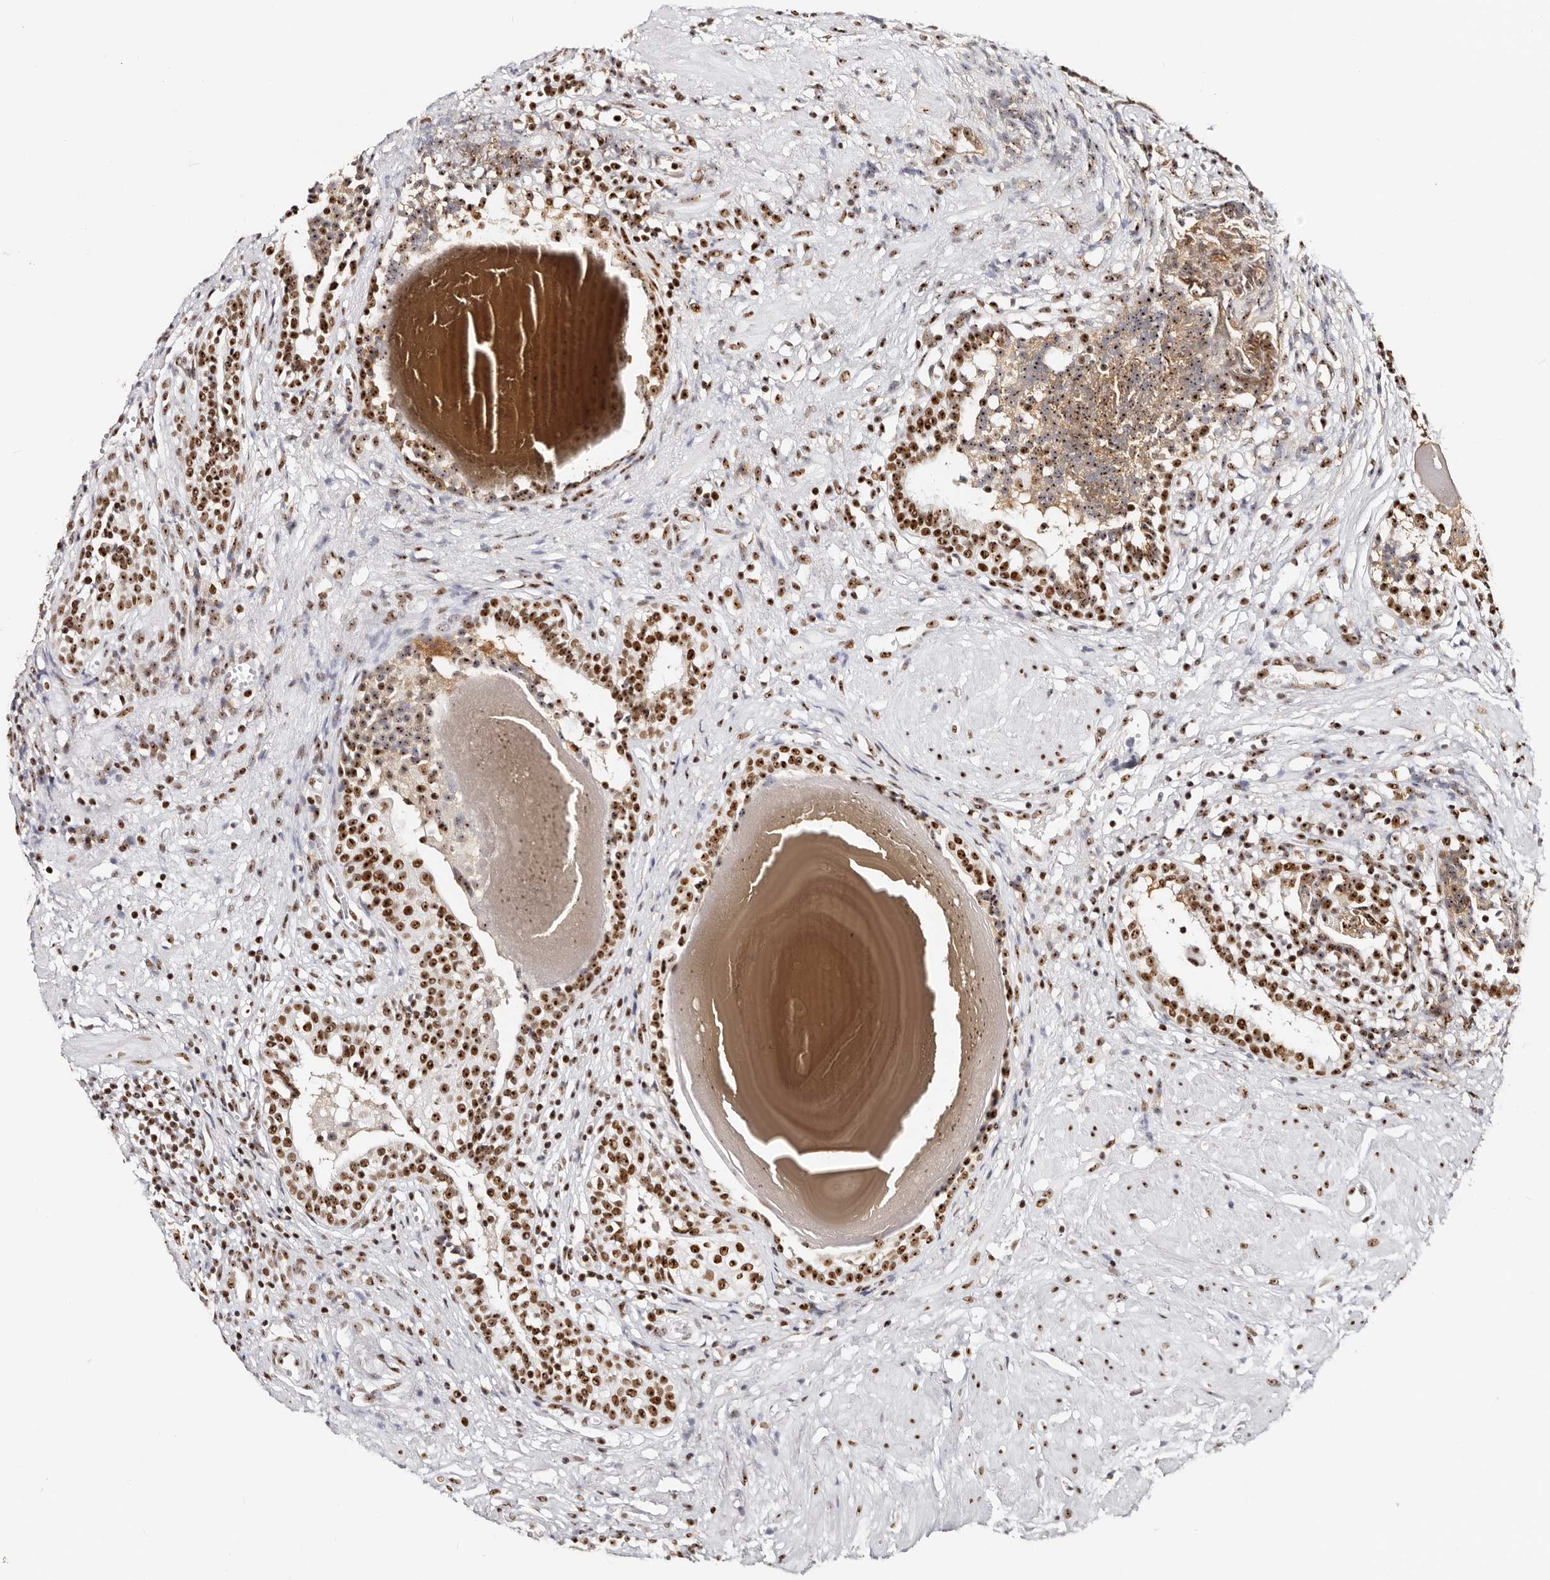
{"staining": {"intensity": "strong", "quantity": ">75%", "location": "nuclear"}, "tissue": "prostate cancer", "cell_type": "Tumor cells", "image_type": "cancer", "snomed": [{"axis": "morphology", "description": "Adenocarcinoma, Low grade"}, {"axis": "topography", "description": "Prostate"}], "caption": "Low-grade adenocarcinoma (prostate) was stained to show a protein in brown. There is high levels of strong nuclear expression in approximately >75% of tumor cells. The staining was performed using DAB (3,3'-diaminobenzidine), with brown indicating positive protein expression. Nuclei are stained blue with hematoxylin.", "gene": "IQGAP3", "patient": {"sex": "male", "age": 88}}